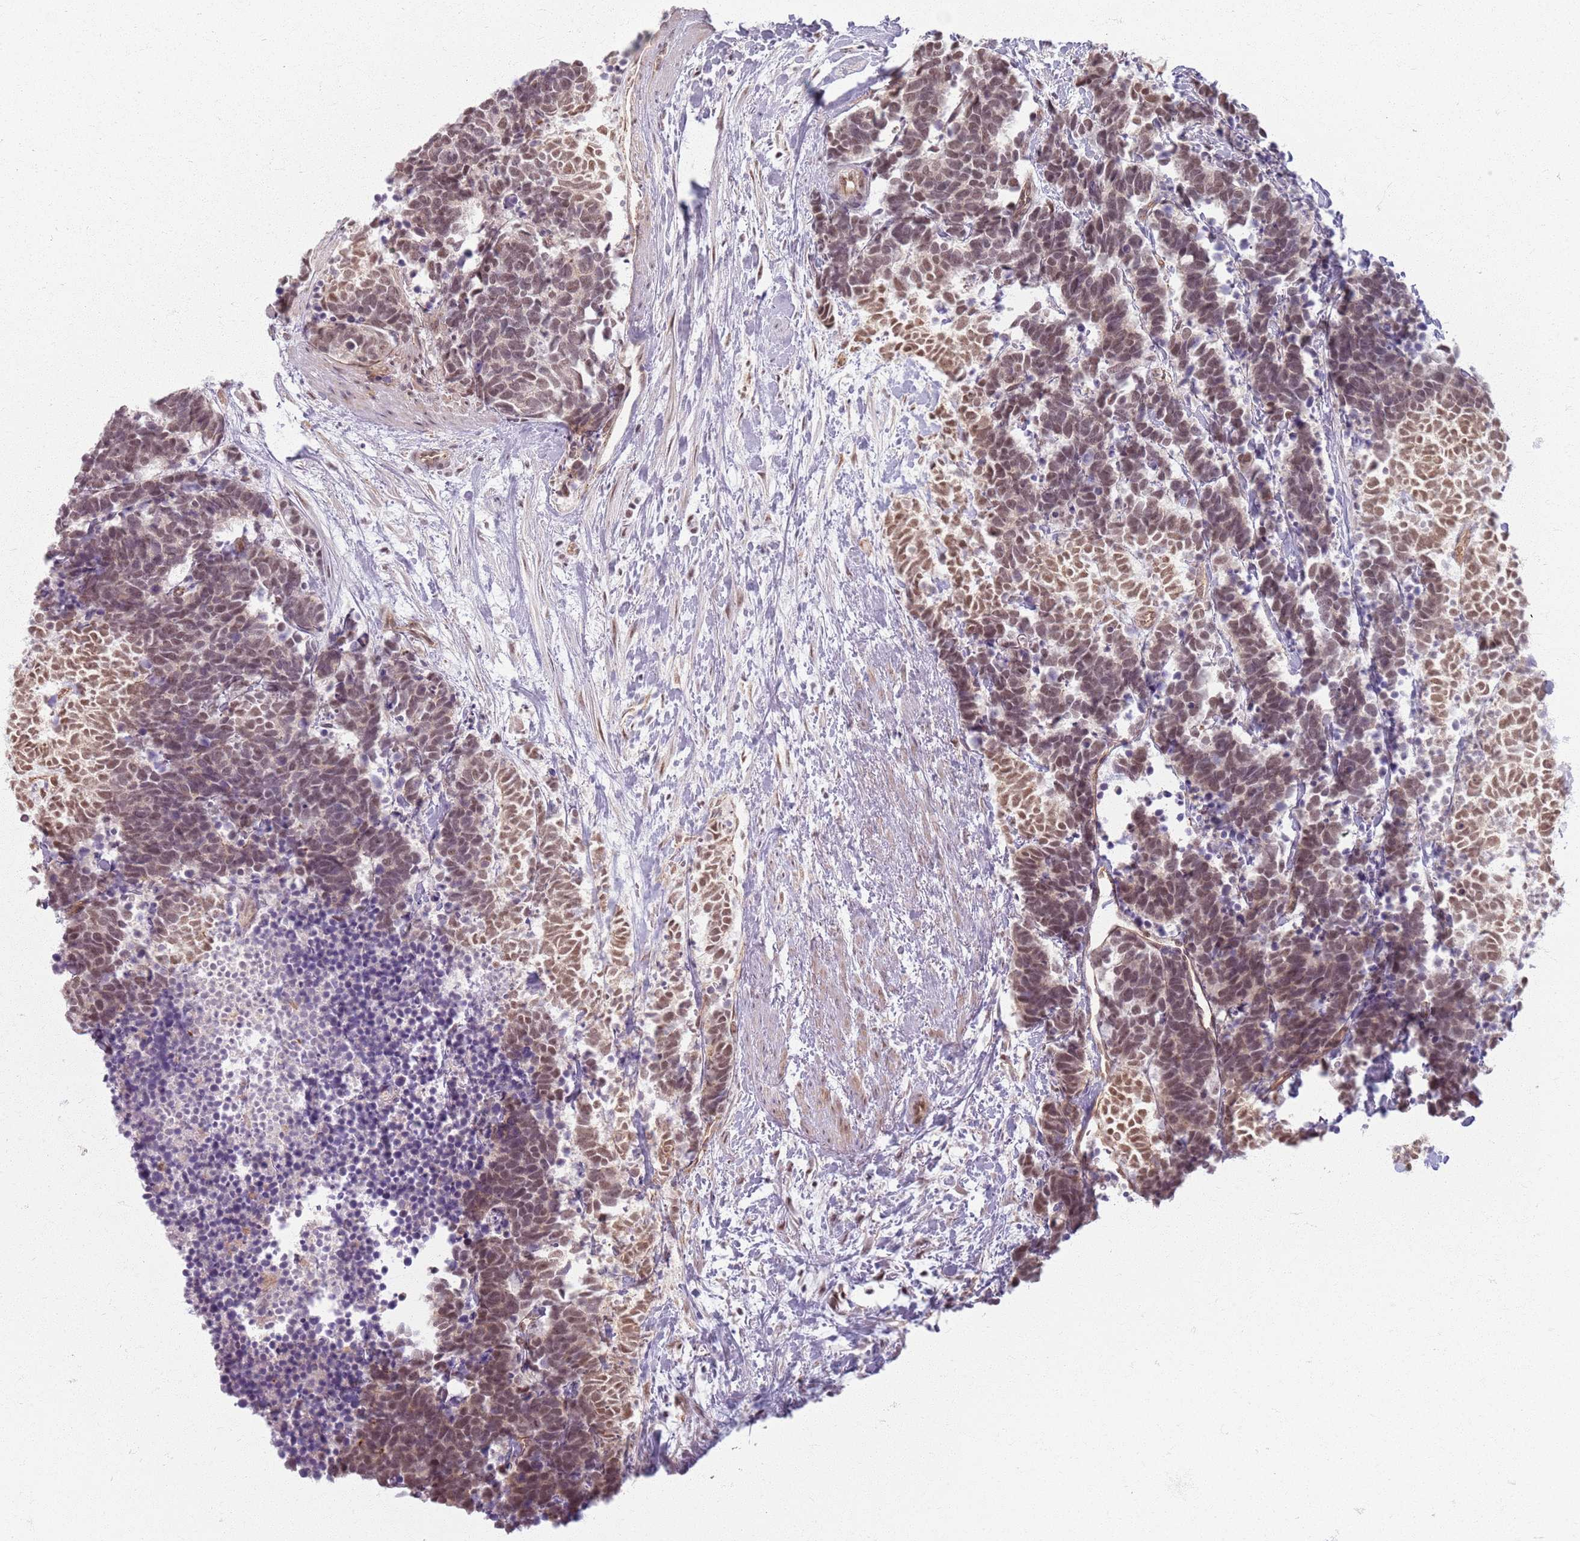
{"staining": {"intensity": "moderate", "quantity": ">75%", "location": "nuclear"}, "tissue": "carcinoid", "cell_type": "Tumor cells", "image_type": "cancer", "snomed": [{"axis": "morphology", "description": "Carcinoma, NOS"}, {"axis": "morphology", "description": "Carcinoid, malignant, NOS"}, {"axis": "topography", "description": "Prostate"}], "caption": "A photomicrograph of carcinoid stained for a protein demonstrates moderate nuclear brown staining in tumor cells.", "gene": "KCNA5", "patient": {"sex": "male", "age": 57}}